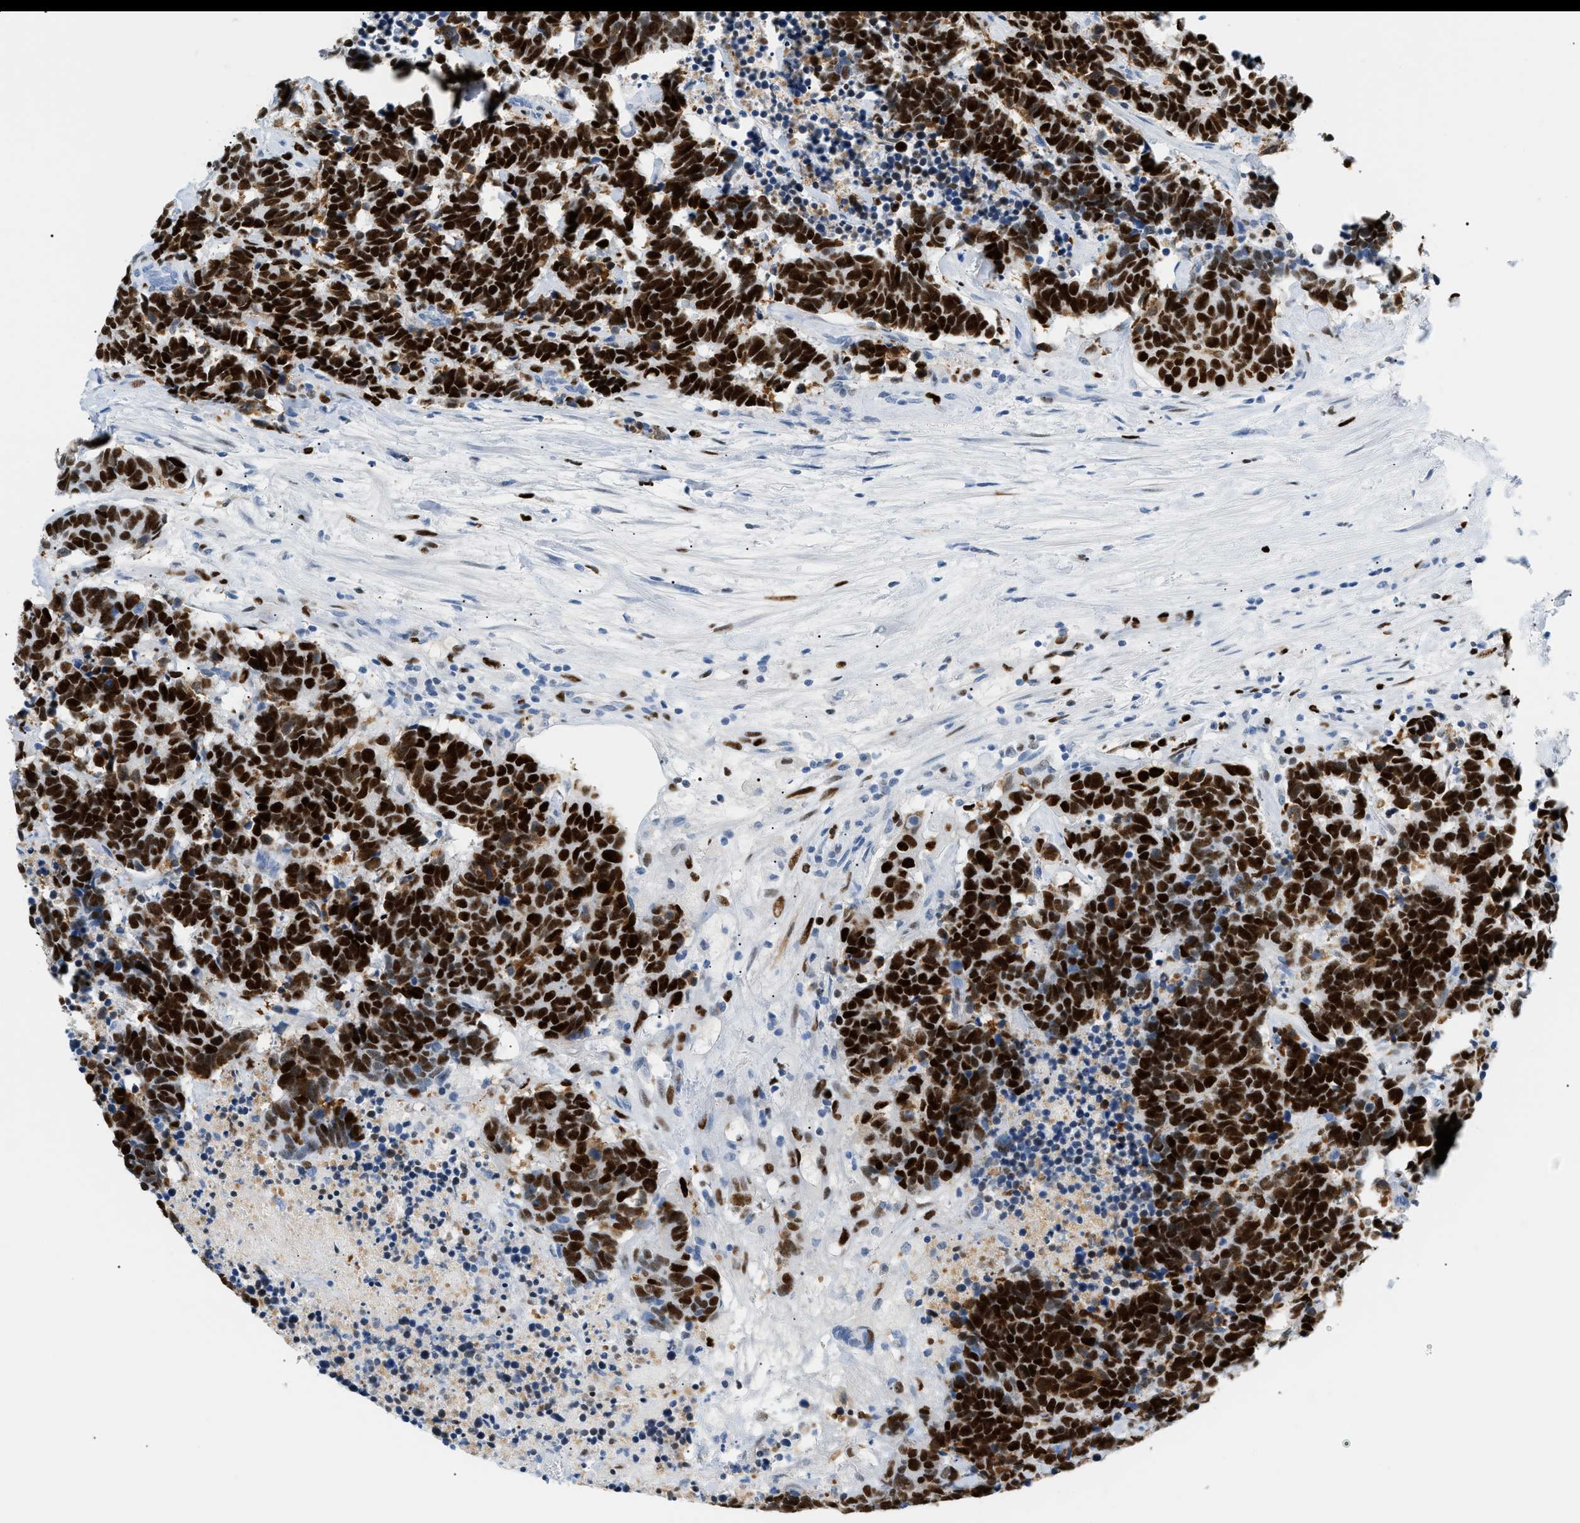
{"staining": {"intensity": "strong", "quantity": ">75%", "location": "nuclear"}, "tissue": "carcinoid", "cell_type": "Tumor cells", "image_type": "cancer", "snomed": [{"axis": "morphology", "description": "Carcinoma, NOS"}, {"axis": "morphology", "description": "Carcinoid, malignant, NOS"}, {"axis": "topography", "description": "Urinary bladder"}], "caption": "This histopathology image exhibits immunohistochemistry (IHC) staining of human carcinoma, with high strong nuclear expression in approximately >75% of tumor cells.", "gene": "MCM7", "patient": {"sex": "male", "age": 57}}